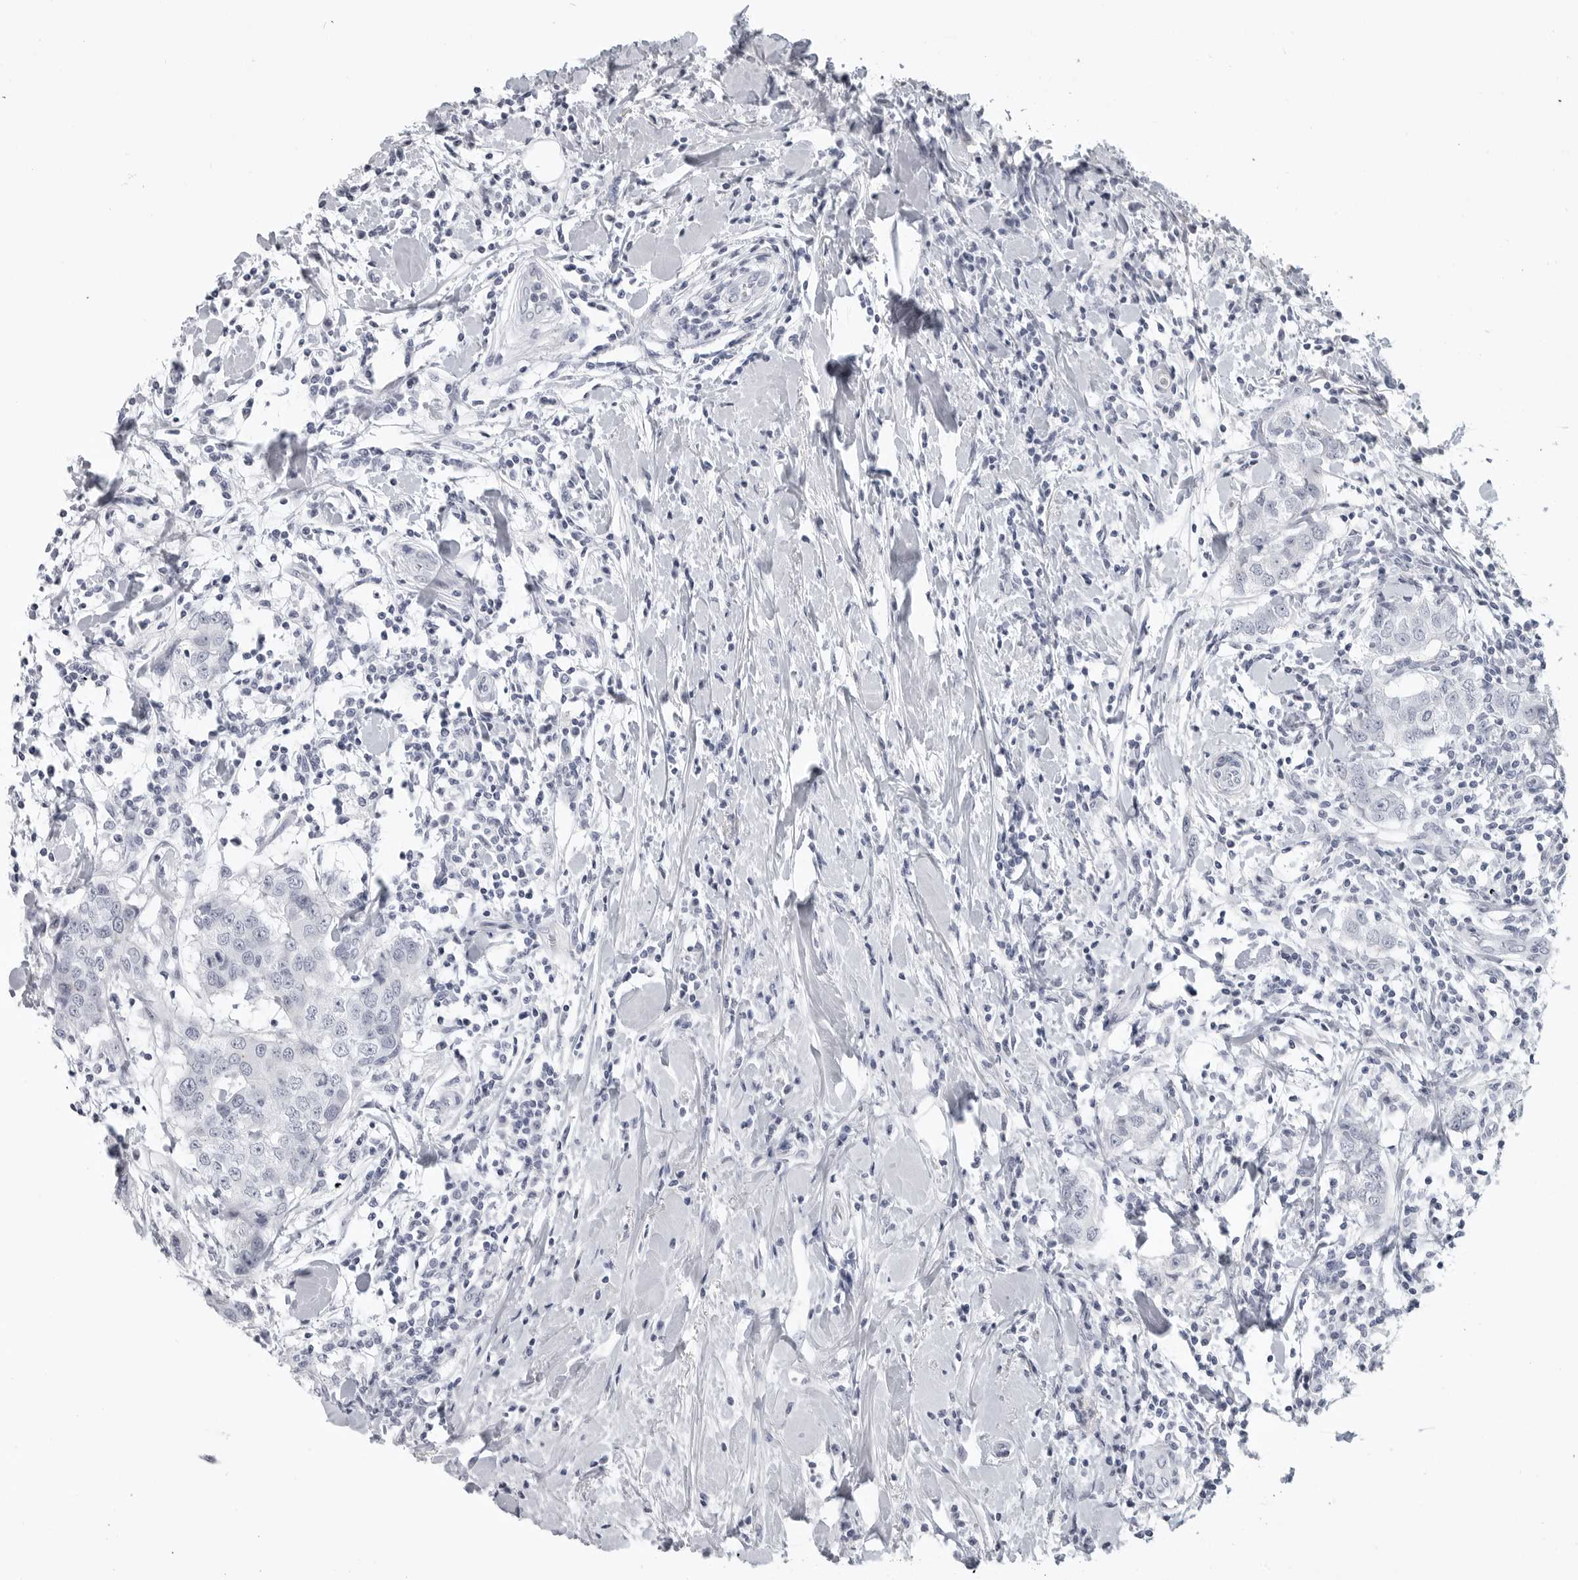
{"staining": {"intensity": "negative", "quantity": "none", "location": "none"}, "tissue": "breast cancer", "cell_type": "Tumor cells", "image_type": "cancer", "snomed": [{"axis": "morphology", "description": "Duct carcinoma"}, {"axis": "topography", "description": "Breast"}], "caption": "Protein analysis of breast cancer reveals no significant staining in tumor cells.", "gene": "LY6D", "patient": {"sex": "female", "age": 27}}